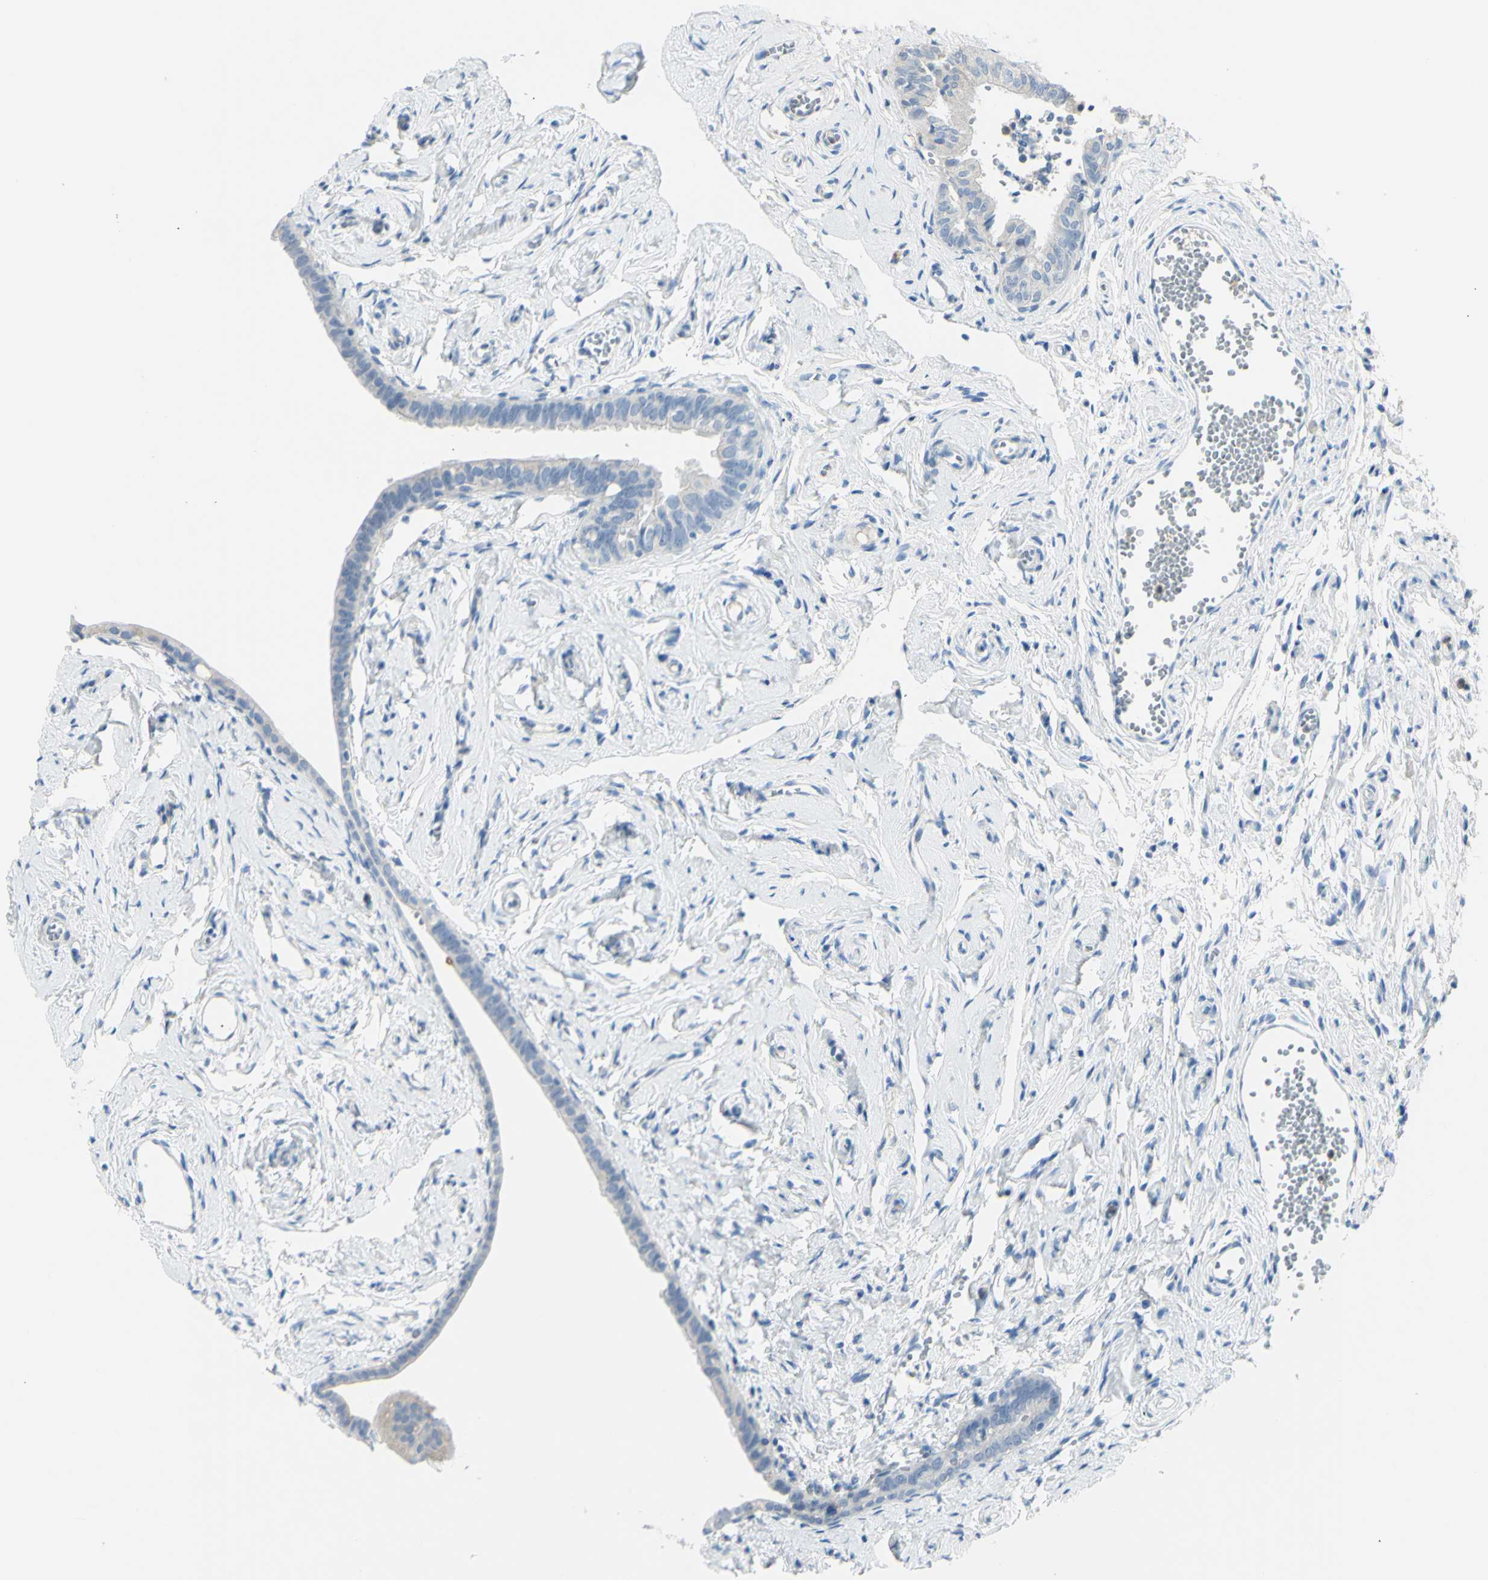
{"staining": {"intensity": "negative", "quantity": "none", "location": "none"}, "tissue": "fallopian tube", "cell_type": "Glandular cells", "image_type": "normal", "snomed": [{"axis": "morphology", "description": "Normal tissue, NOS"}, {"axis": "topography", "description": "Fallopian tube"}], "caption": "A high-resolution micrograph shows immunohistochemistry staining of benign fallopian tube, which shows no significant expression in glandular cells.", "gene": "ZNF557", "patient": {"sex": "female", "age": 71}}